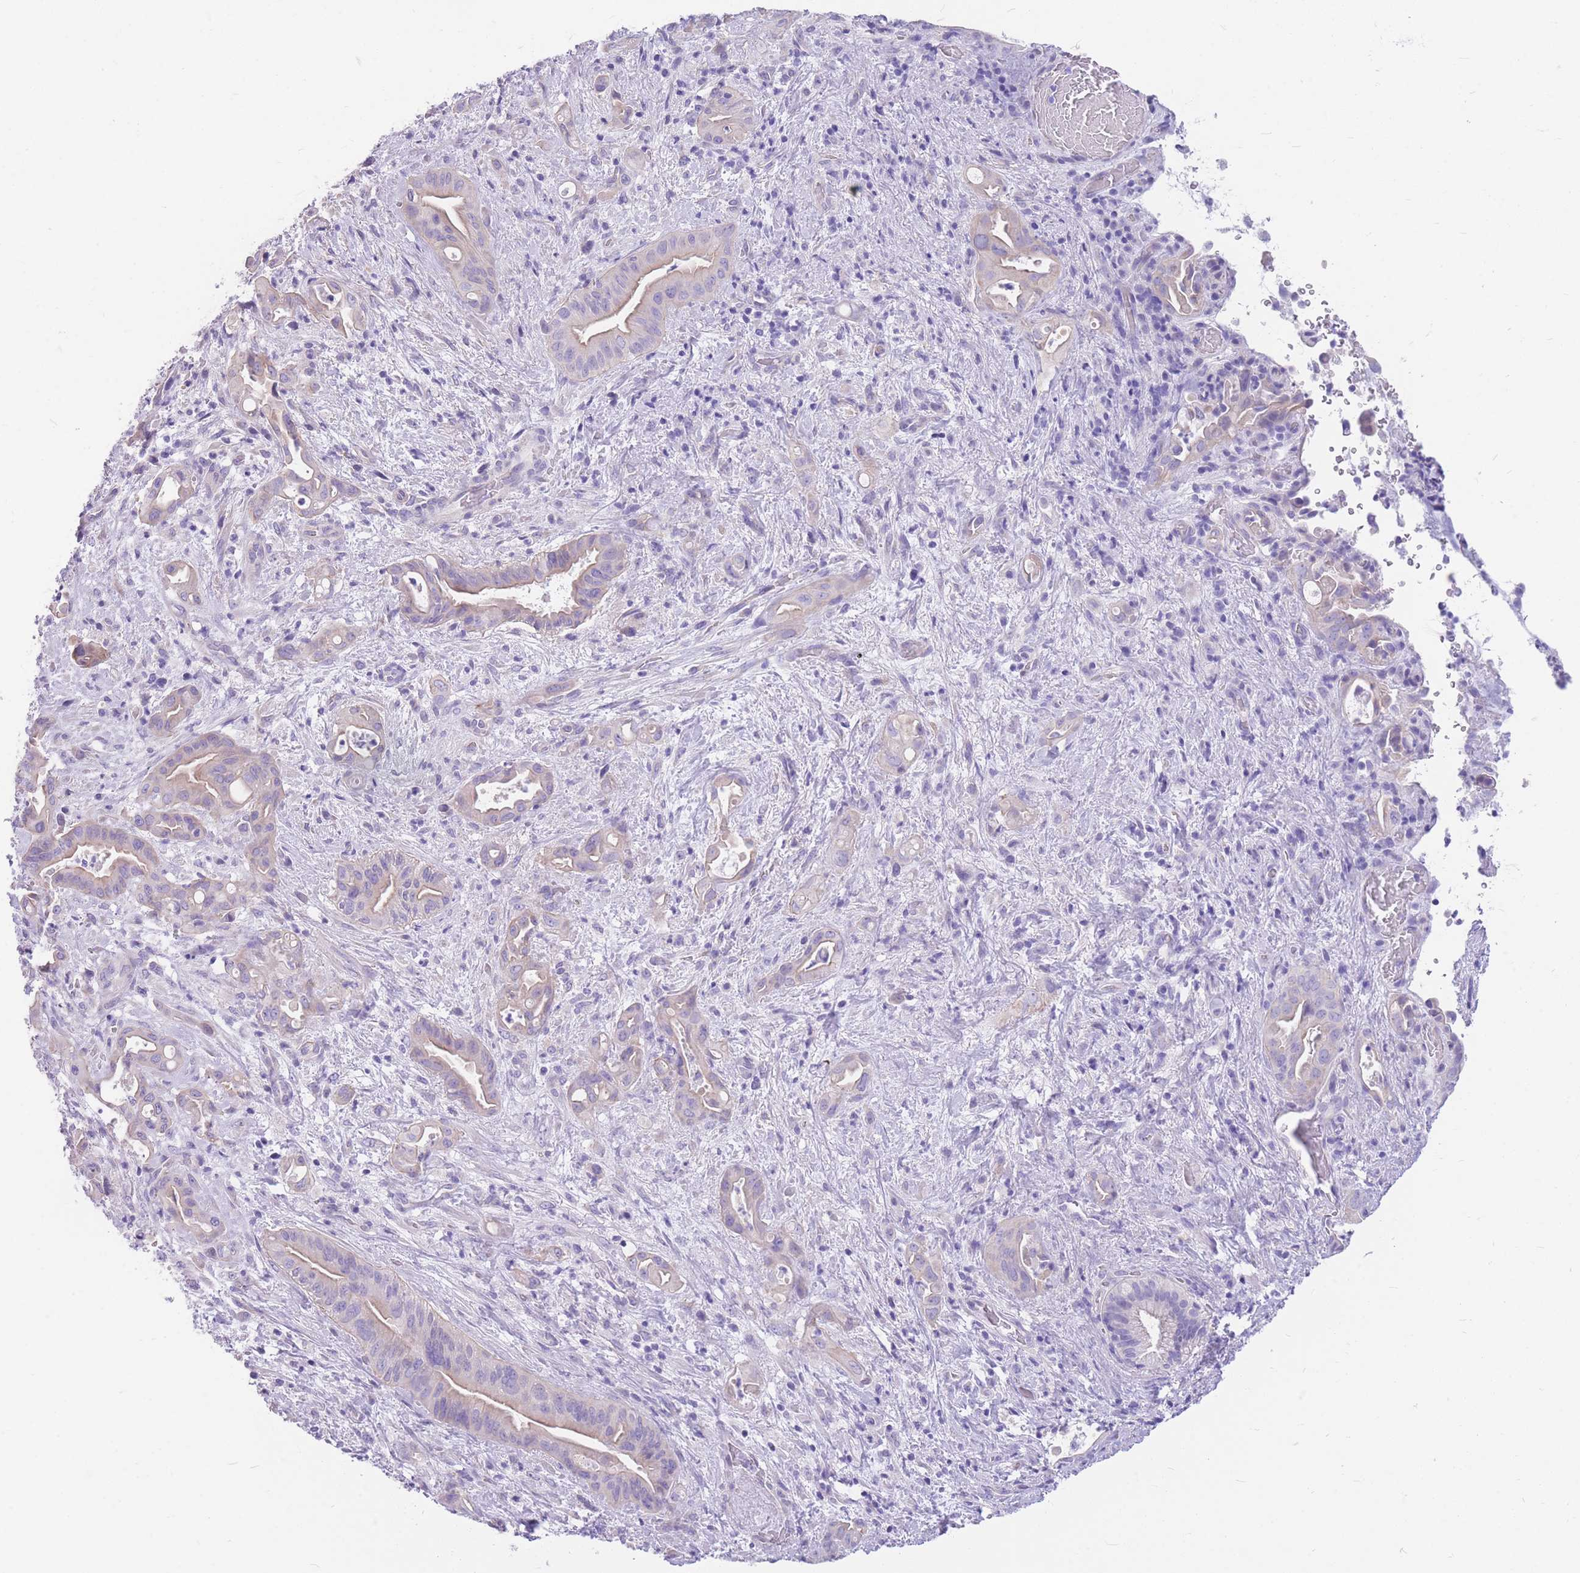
{"staining": {"intensity": "negative", "quantity": "none", "location": "none"}, "tissue": "liver cancer", "cell_type": "Tumor cells", "image_type": "cancer", "snomed": [{"axis": "morphology", "description": "Cholangiocarcinoma"}, {"axis": "topography", "description": "Liver"}], "caption": "Protein analysis of liver cholangiocarcinoma demonstrates no significant expression in tumor cells.", "gene": "ZNF311", "patient": {"sex": "female", "age": 68}}